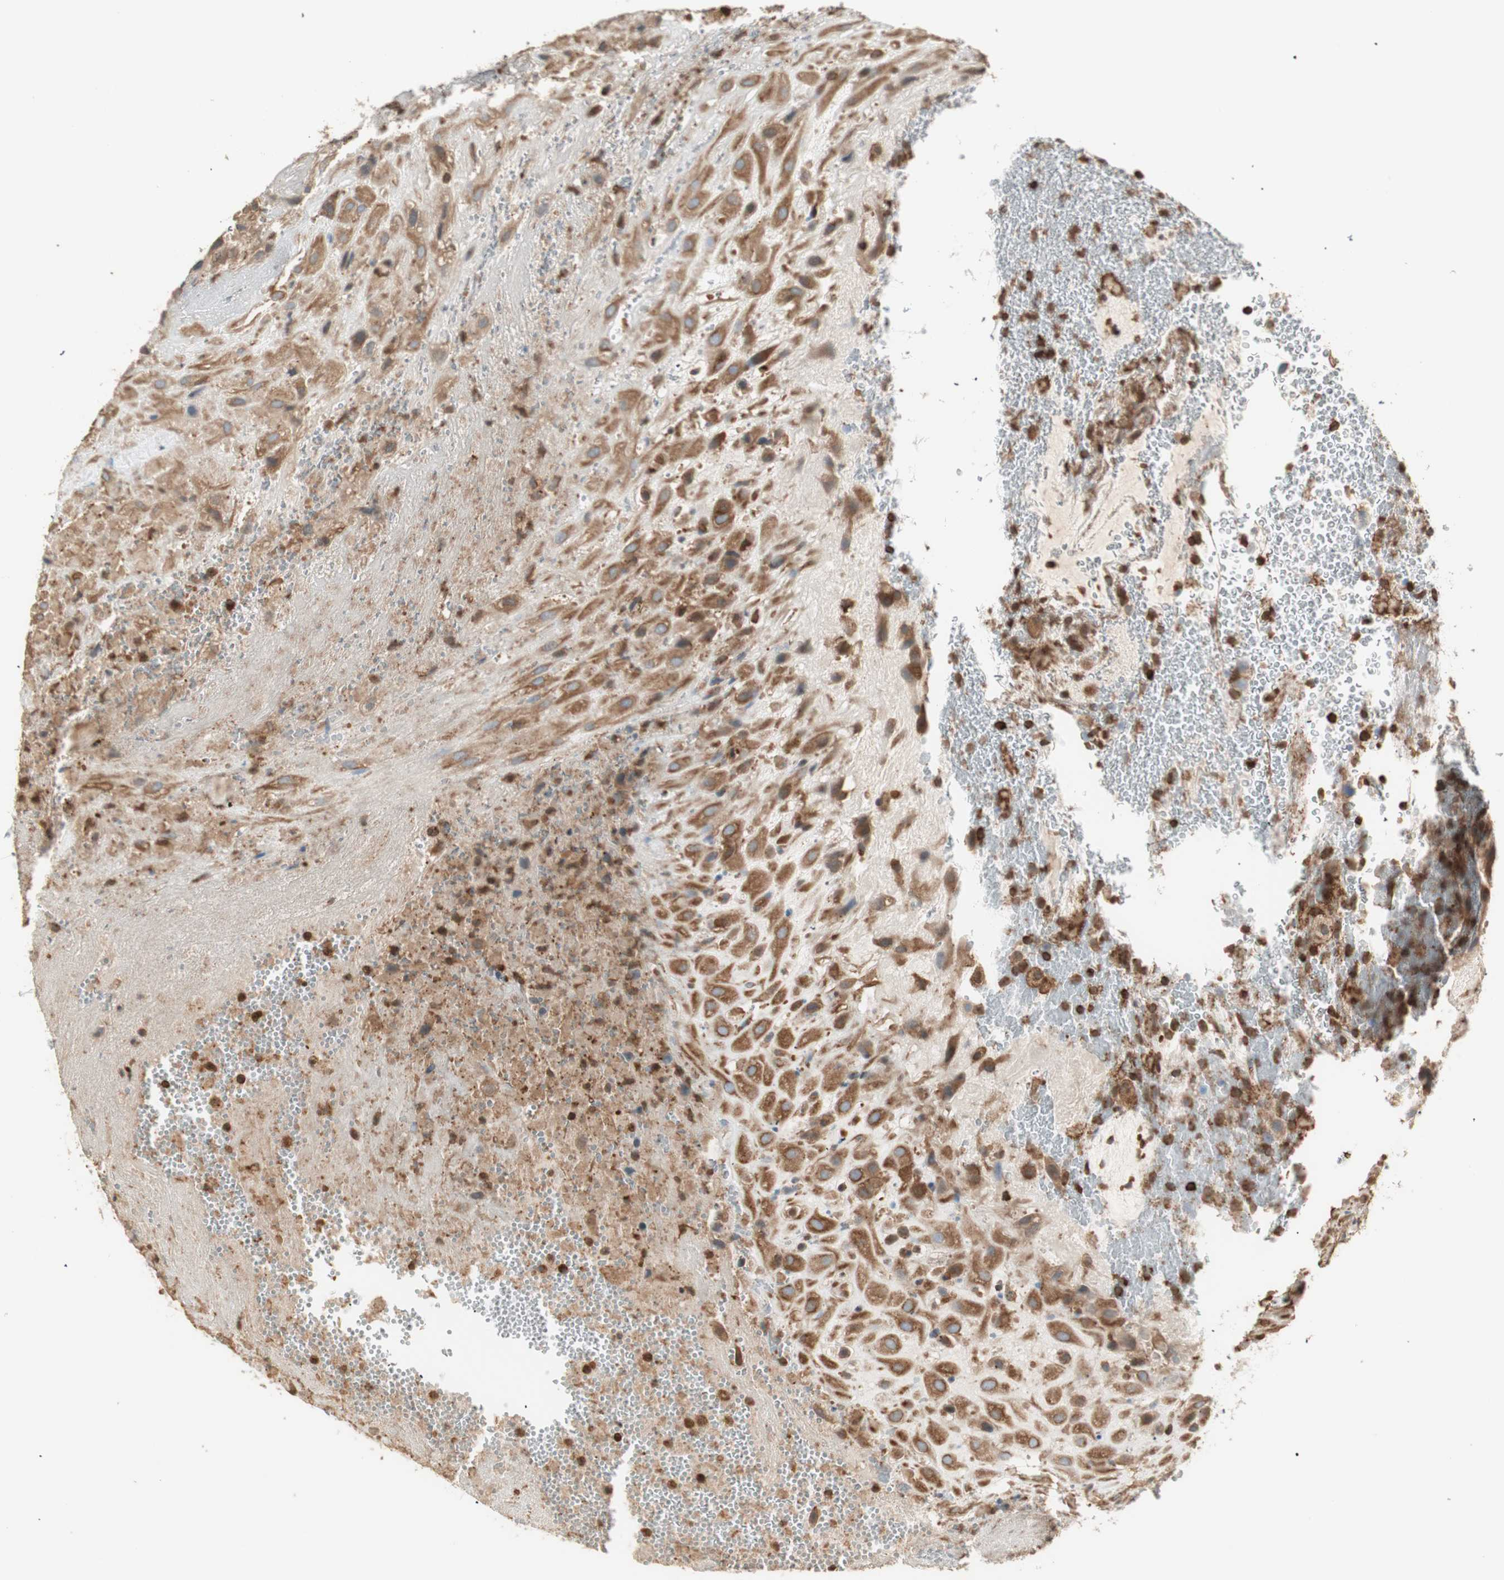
{"staining": {"intensity": "moderate", "quantity": ">75%", "location": "cytoplasmic/membranous"}, "tissue": "placenta", "cell_type": "Decidual cells", "image_type": "normal", "snomed": [{"axis": "morphology", "description": "Normal tissue, NOS"}, {"axis": "topography", "description": "Placenta"}], "caption": "Protein staining exhibits moderate cytoplasmic/membranous positivity in approximately >75% of decidual cells in normal placenta.", "gene": "CRLF3", "patient": {"sex": "female", "age": 19}}